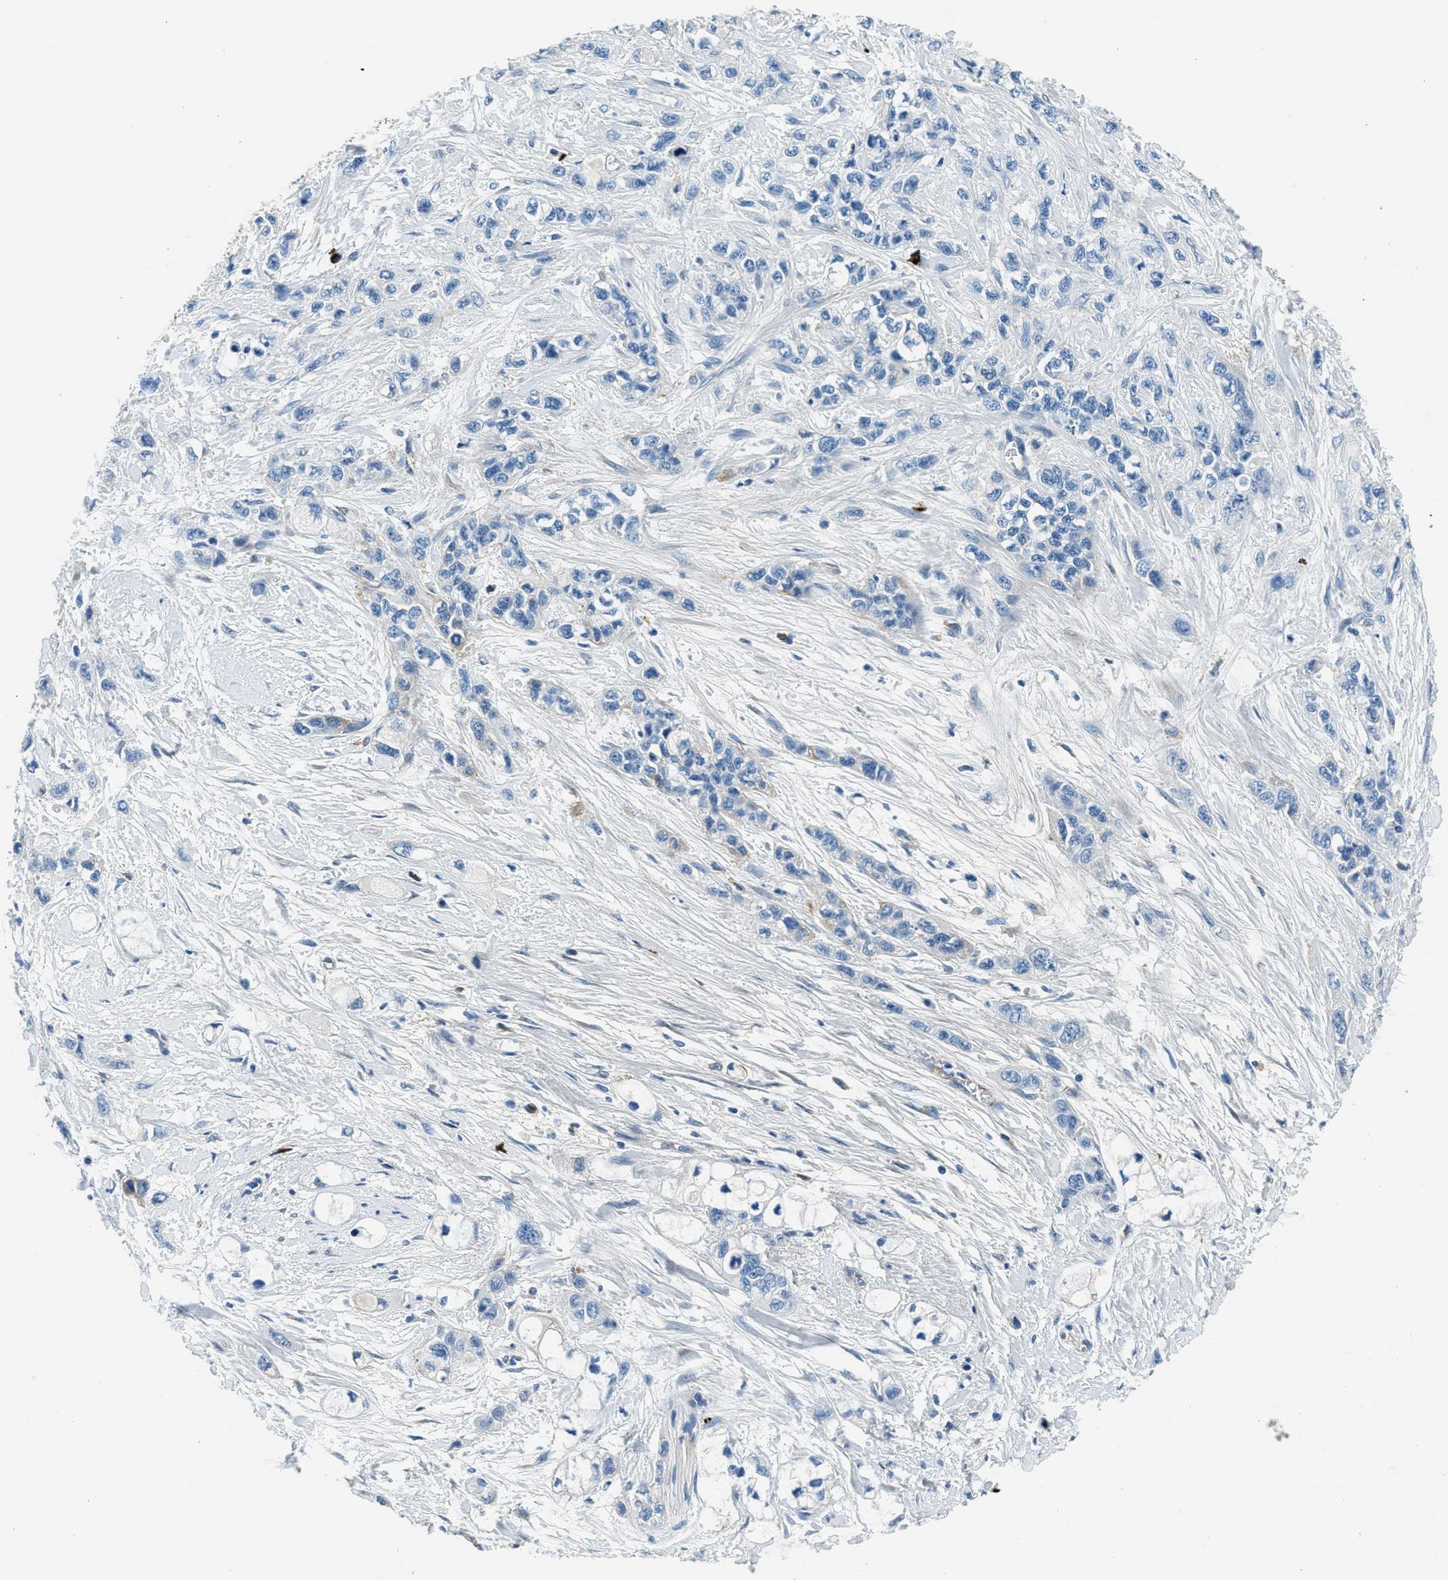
{"staining": {"intensity": "negative", "quantity": "none", "location": "none"}, "tissue": "pancreatic cancer", "cell_type": "Tumor cells", "image_type": "cancer", "snomed": [{"axis": "morphology", "description": "Adenocarcinoma, NOS"}, {"axis": "topography", "description": "Pancreas"}], "caption": "Immunohistochemical staining of human pancreatic adenocarcinoma shows no significant positivity in tumor cells. (Stains: DAB (3,3'-diaminobenzidine) immunohistochemistry (IHC) with hematoxylin counter stain, Microscopy: brightfield microscopy at high magnification).", "gene": "TMEM186", "patient": {"sex": "male", "age": 74}}